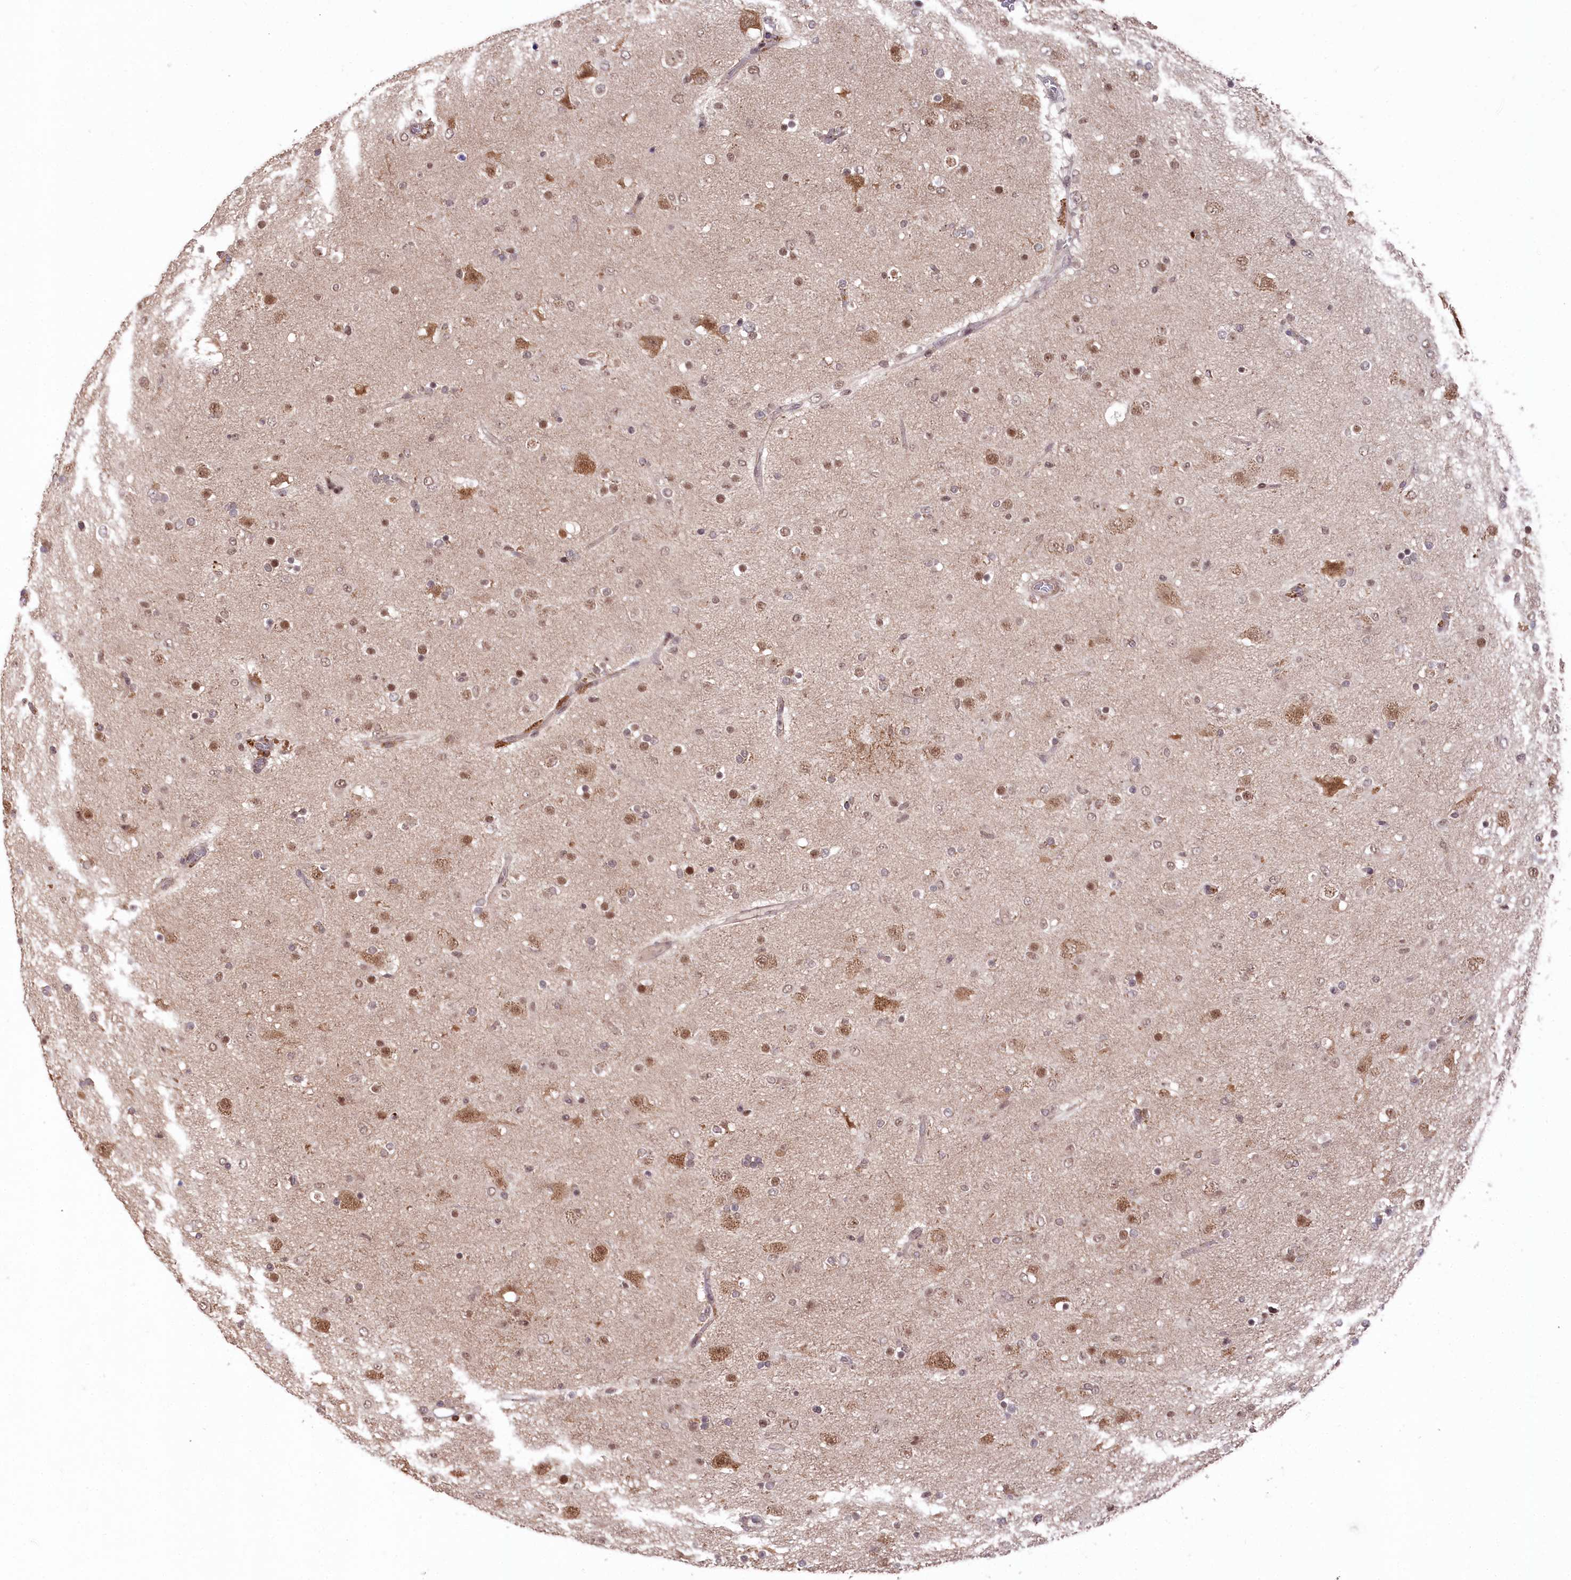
{"staining": {"intensity": "moderate", "quantity": ">75%", "location": "nuclear"}, "tissue": "glioma", "cell_type": "Tumor cells", "image_type": "cancer", "snomed": [{"axis": "morphology", "description": "Glioma, malignant, Low grade"}, {"axis": "topography", "description": "Brain"}], "caption": "Moderate nuclear positivity is identified in approximately >75% of tumor cells in malignant glioma (low-grade).", "gene": "CCSER2", "patient": {"sex": "male", "age": 65}}